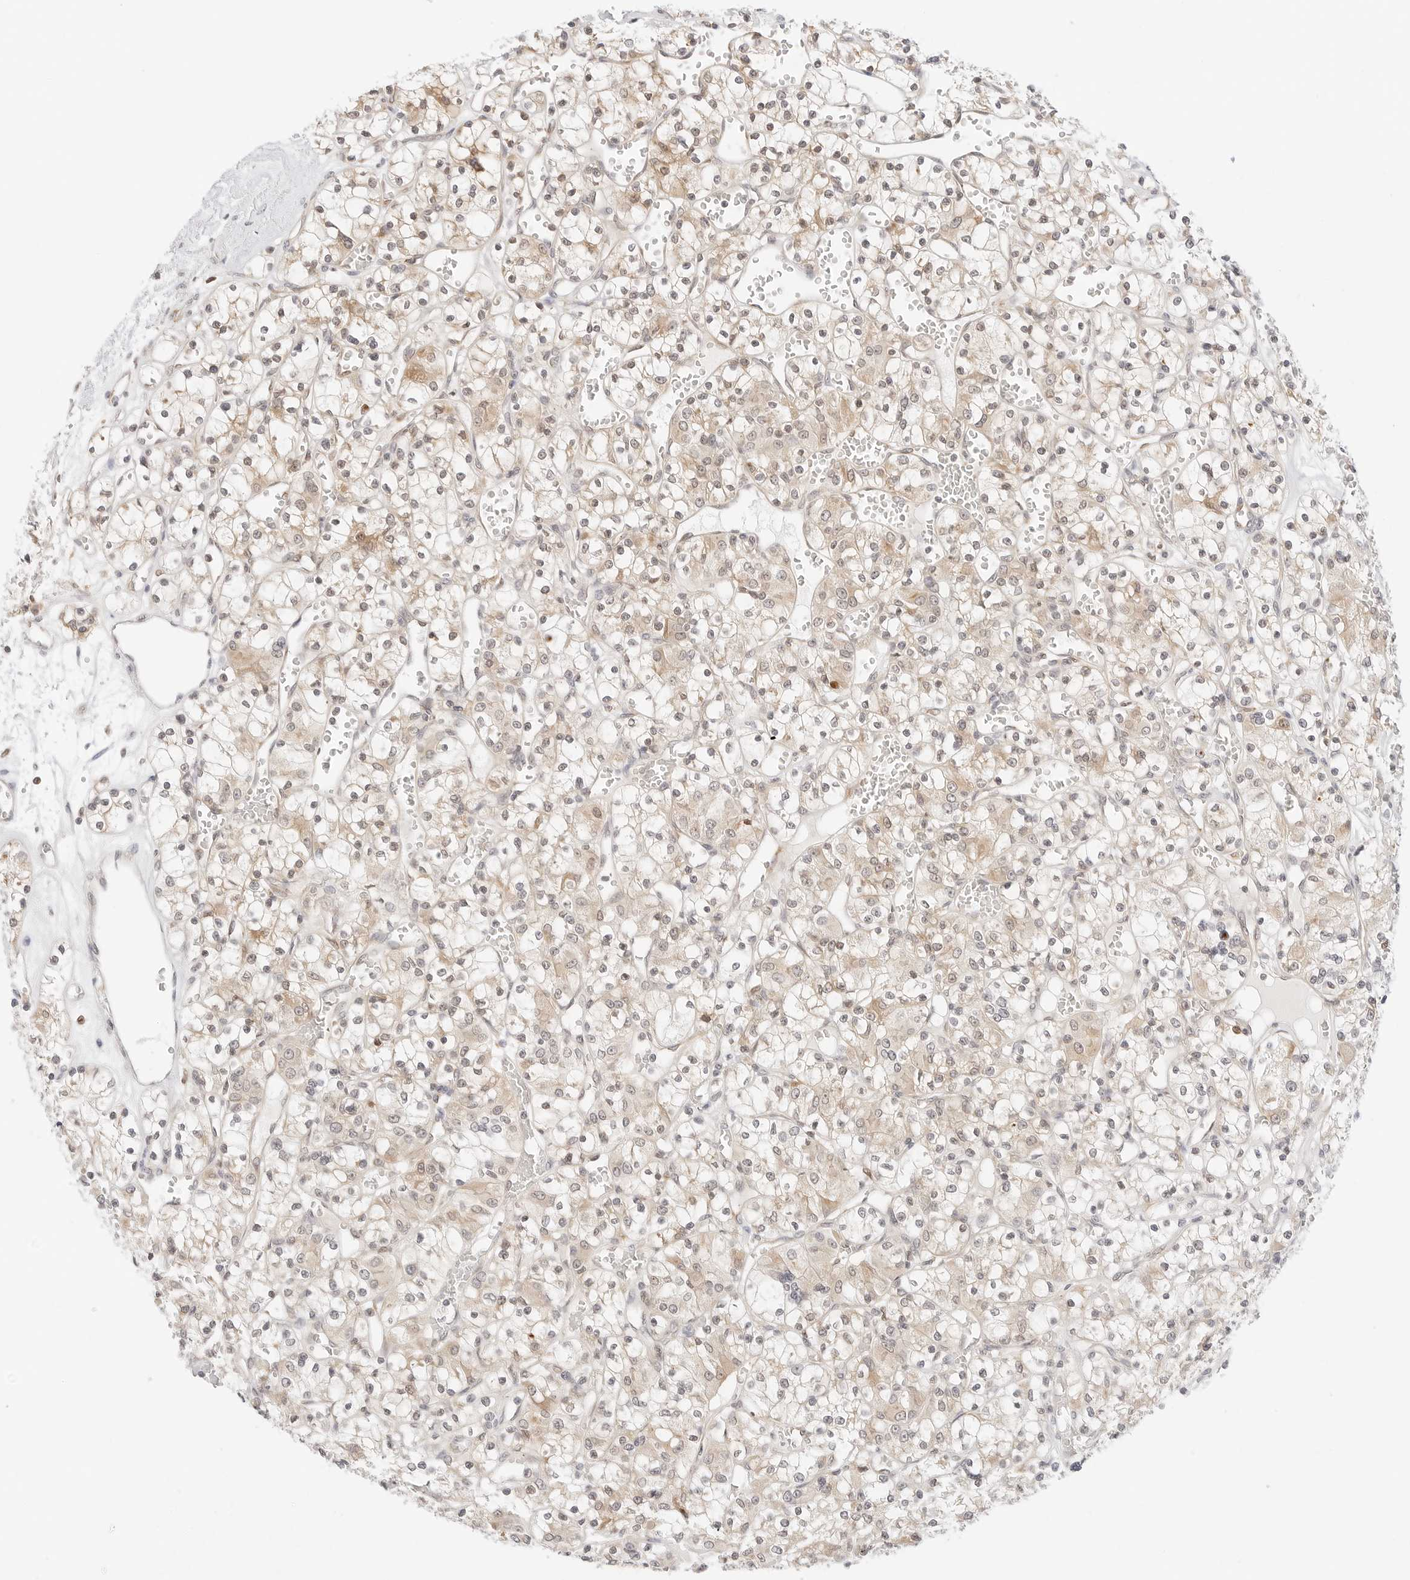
{"staining": {"intensity": "weak", "quantity": "25%-75%", "location": "cytoplasmic/membranous"}, "tissue": "renal cancer", "cell_type": "Tumor cells", "image_type": "cancer", "snomed": [{"axis": "morphology", "description": "Adenocarcinoma, NOS"}, {"axis": "topography", "description": "Kidney"}], "caption": "A high-resolution photomicrograph shows immunohistochemistry (IHC) staining of adenocarcinoma (renal), which displays weak cytoplasmic/membranous positivity in approximately 25%-75% of tumor cells.", "gene": "ERO1B", "patient": {"sex": "female", "age": 59}}